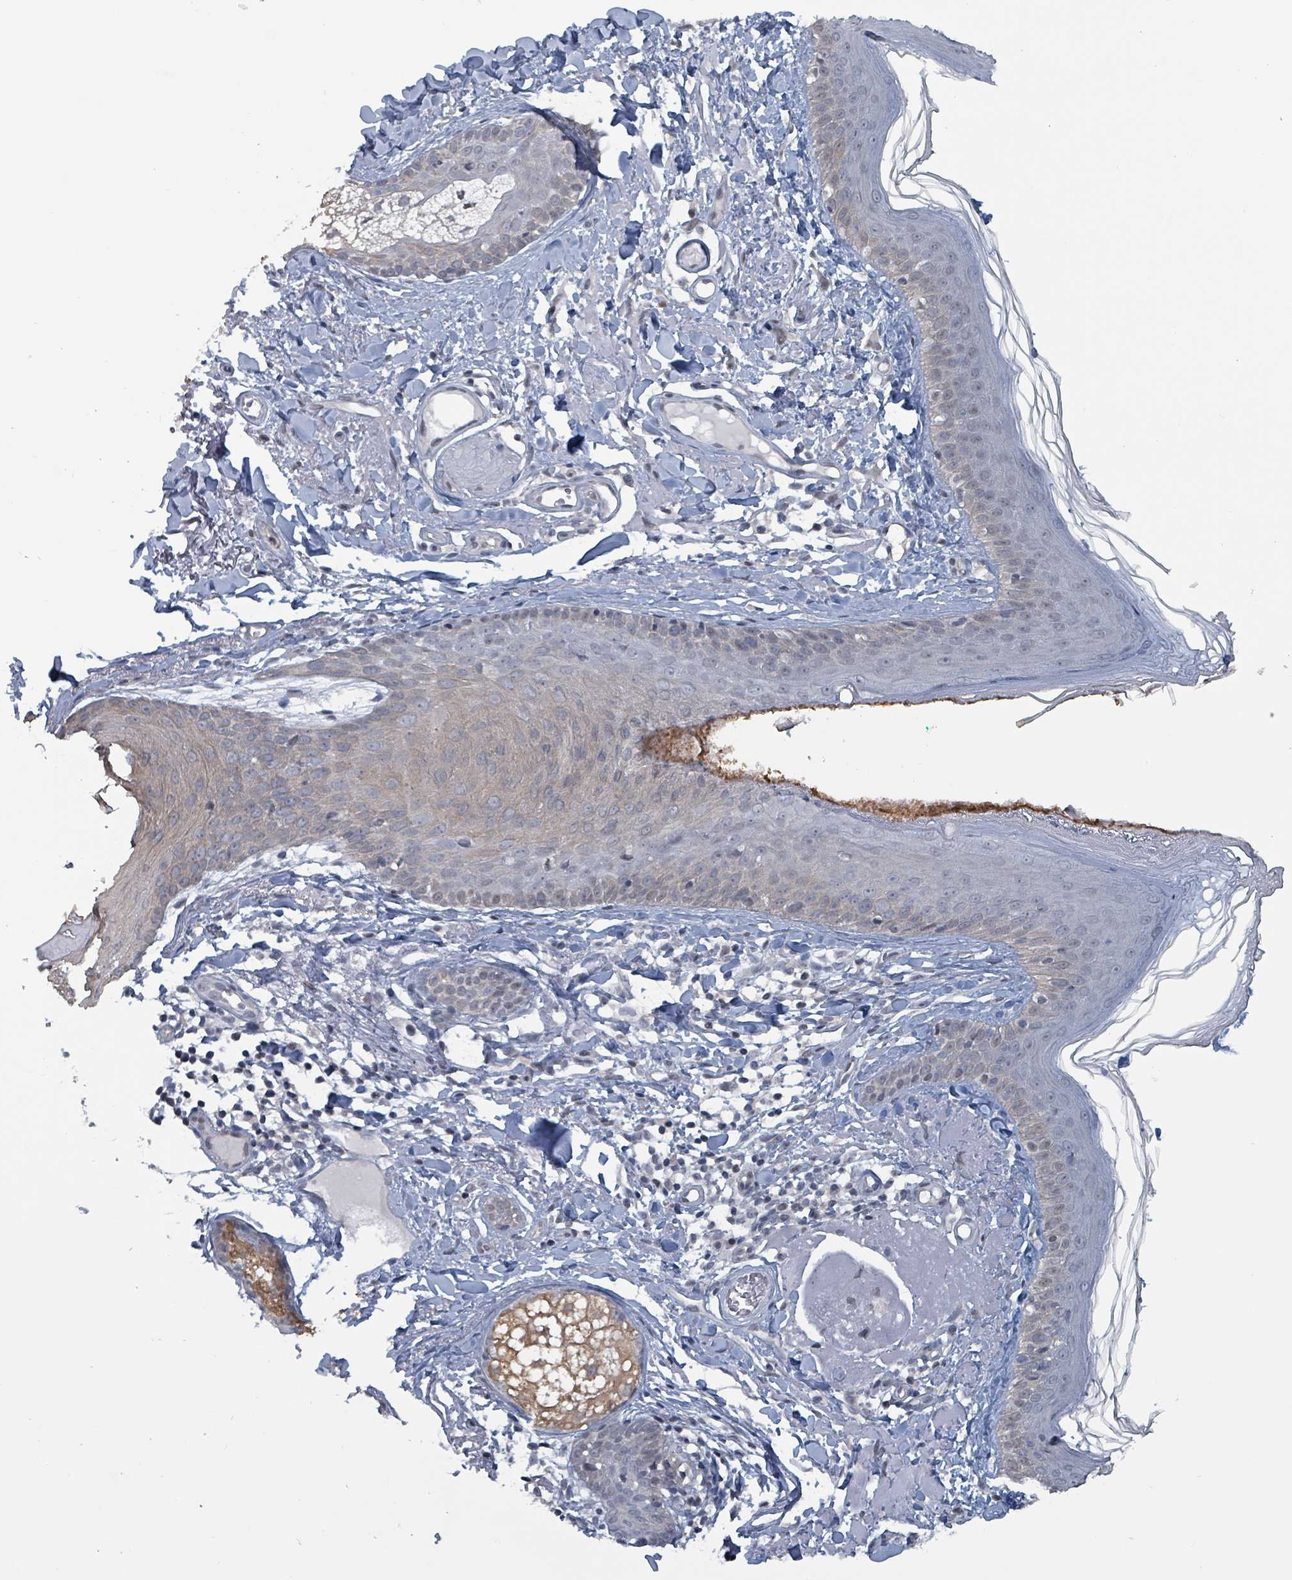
{"staining": {"intensity": "negative", "quantity": "none", "location": "none"}, "tissue": "skin", "cell_type": "Fibroblasts", "image_type": "normal", "snomed": [{"axis": "morphology", "description": "Normal tissue, NOS"}, {"axis": "morphology", "description": "Malignant melanoma, NOS"}, {"axis": "topography", "description": "Skin"}], "caption": "Immunohistochemistry (IHC) image of benign human skin stained for a protein (brown), which demonstrates no staining in fibroblasts. Nuclei are stained in blue.", "gene": "BIVM", "patient": {"sex": "male", "age": 80}}